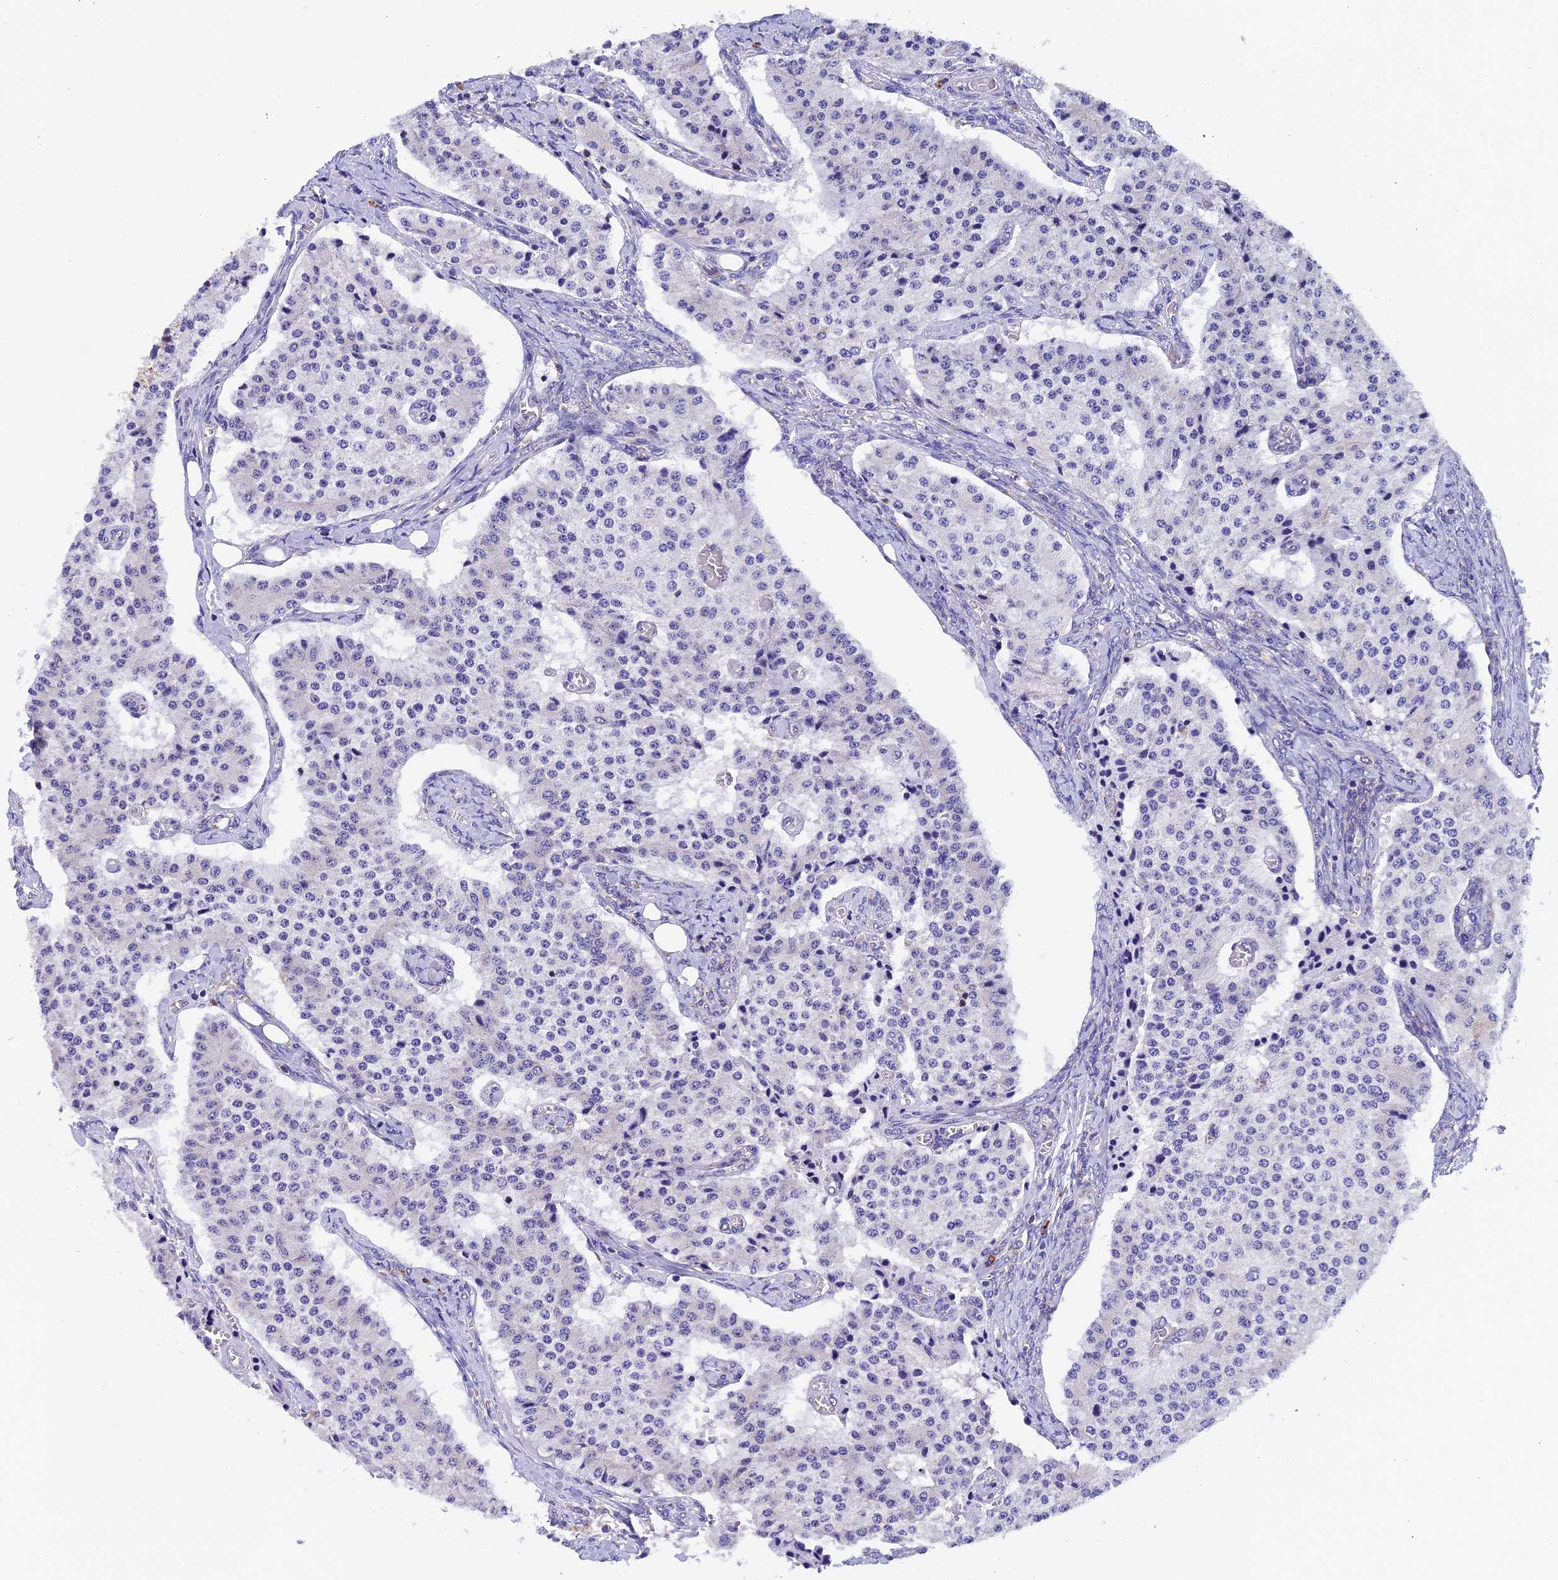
{"staining": {"intensity": "negative", "quantity": "none", "location": "none"}, "tissue": "carcinoid", "cell_type": "Tumor cells", "image_type": "cancer", "snomed": [{"axis": "morphology", "description": "Carcinoid, malignant, NOS"}, {"axis": "topography", "description": "Colon"}], "caption": "Immunohistochemical staining of carcinoid (malignant) demonstrates no significant staining in tumor cells.", "gene": "SLC8B1", "patient": {"sex": "female", "age": 52}}